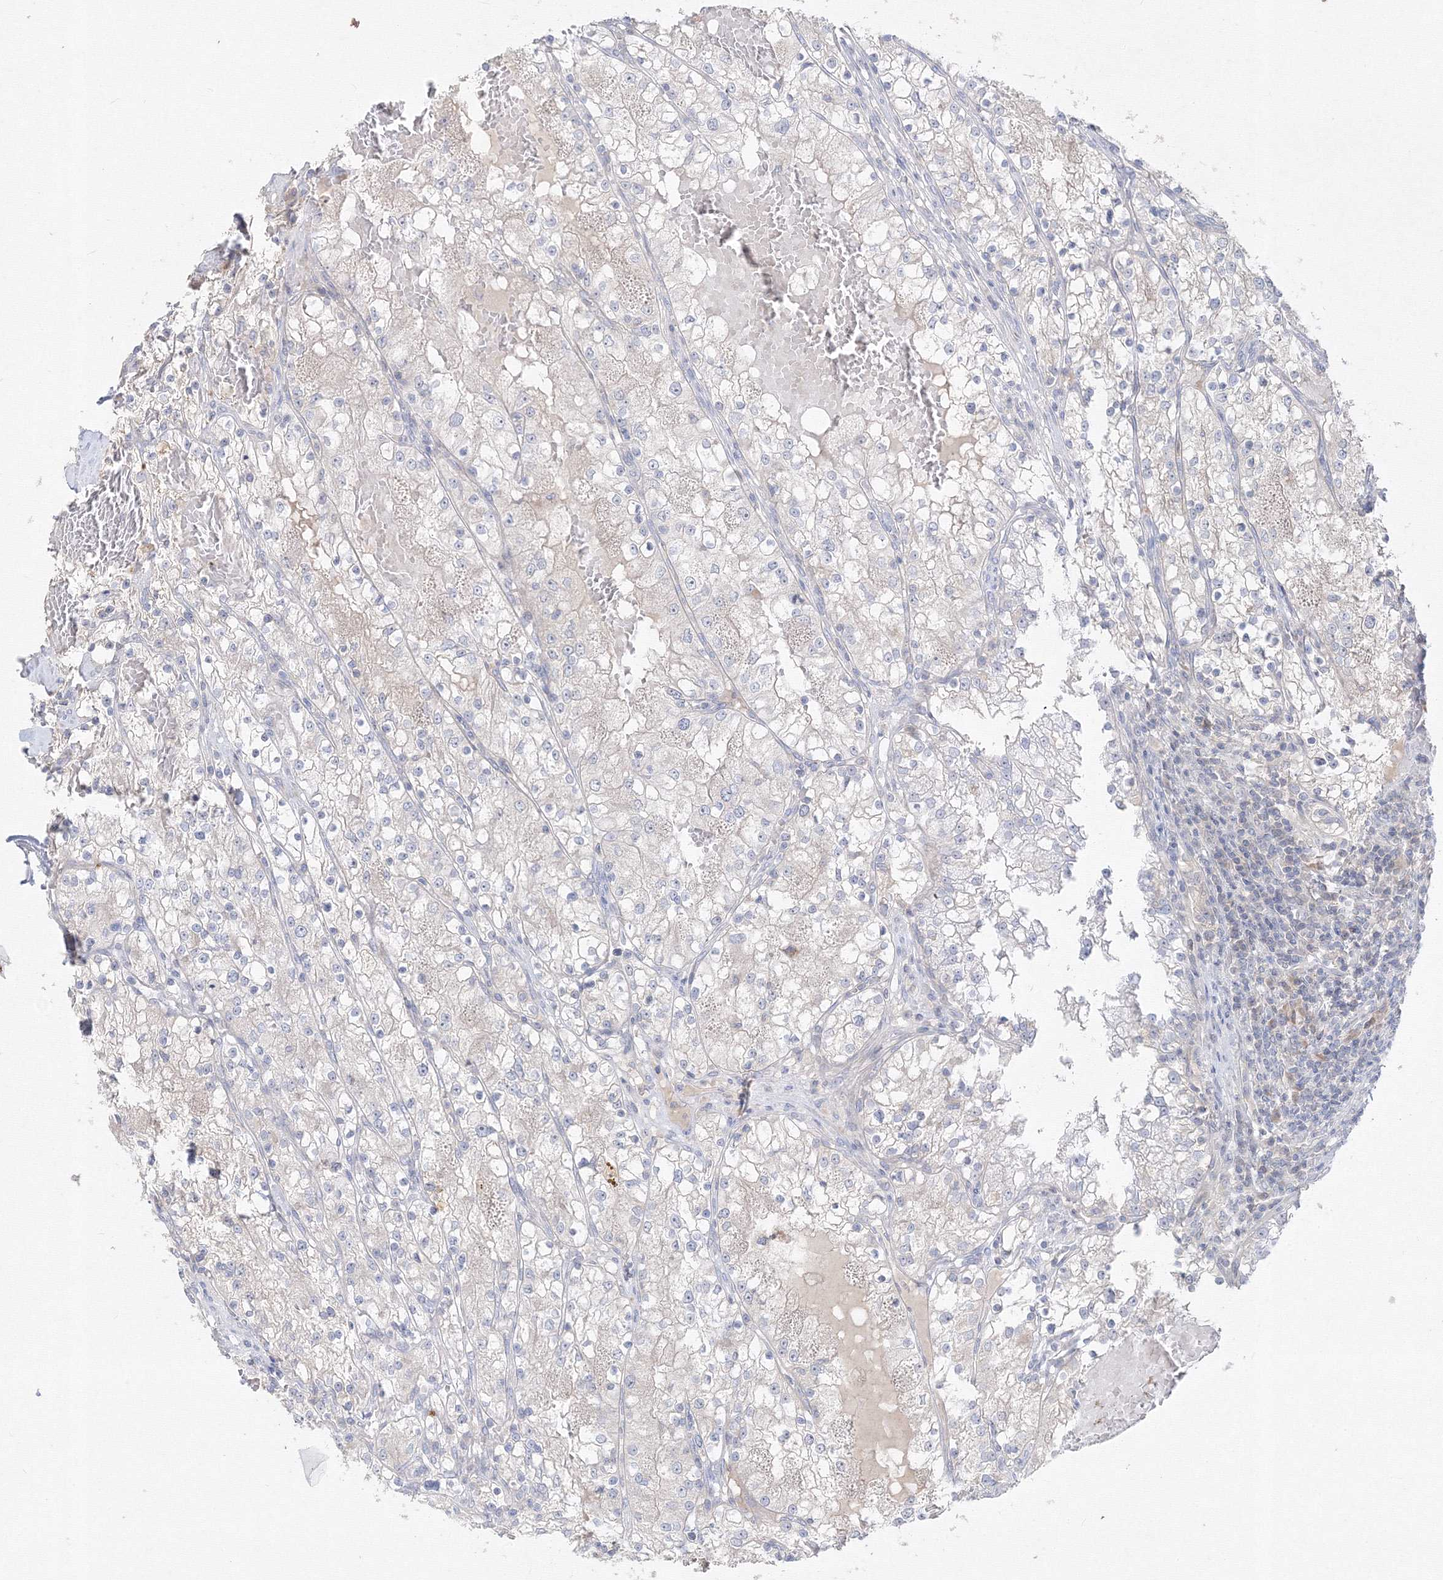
{"staining": {"intensity": "negative", "quantity": "none", "location": "none"}, "tissue": "renal cancer", "cell_type": "Tumor cells", "image_type": "cancer", "snomed": [{"axis": "morphology", "description": "Normal tissue, NOS"}, {"axis": "morphology", "description": "Adenocarcinoma, NOS"}, {"axis": "topography", "description": "Kidney"}], "caption": "Immunohistochemistry histopathology image of neoplastic tissue: human renal cancer (adenocarcinoma) stained with DAB (3,3'-diaminobenzidine) reveals no significant protein staining in tumor cells. (Brightfield microscopy of DAB (3,3'-diaminobenzidine) IHC at high magnification).", "gene": "FBXL8", "patient": {"sex": "male", "age": 68}}